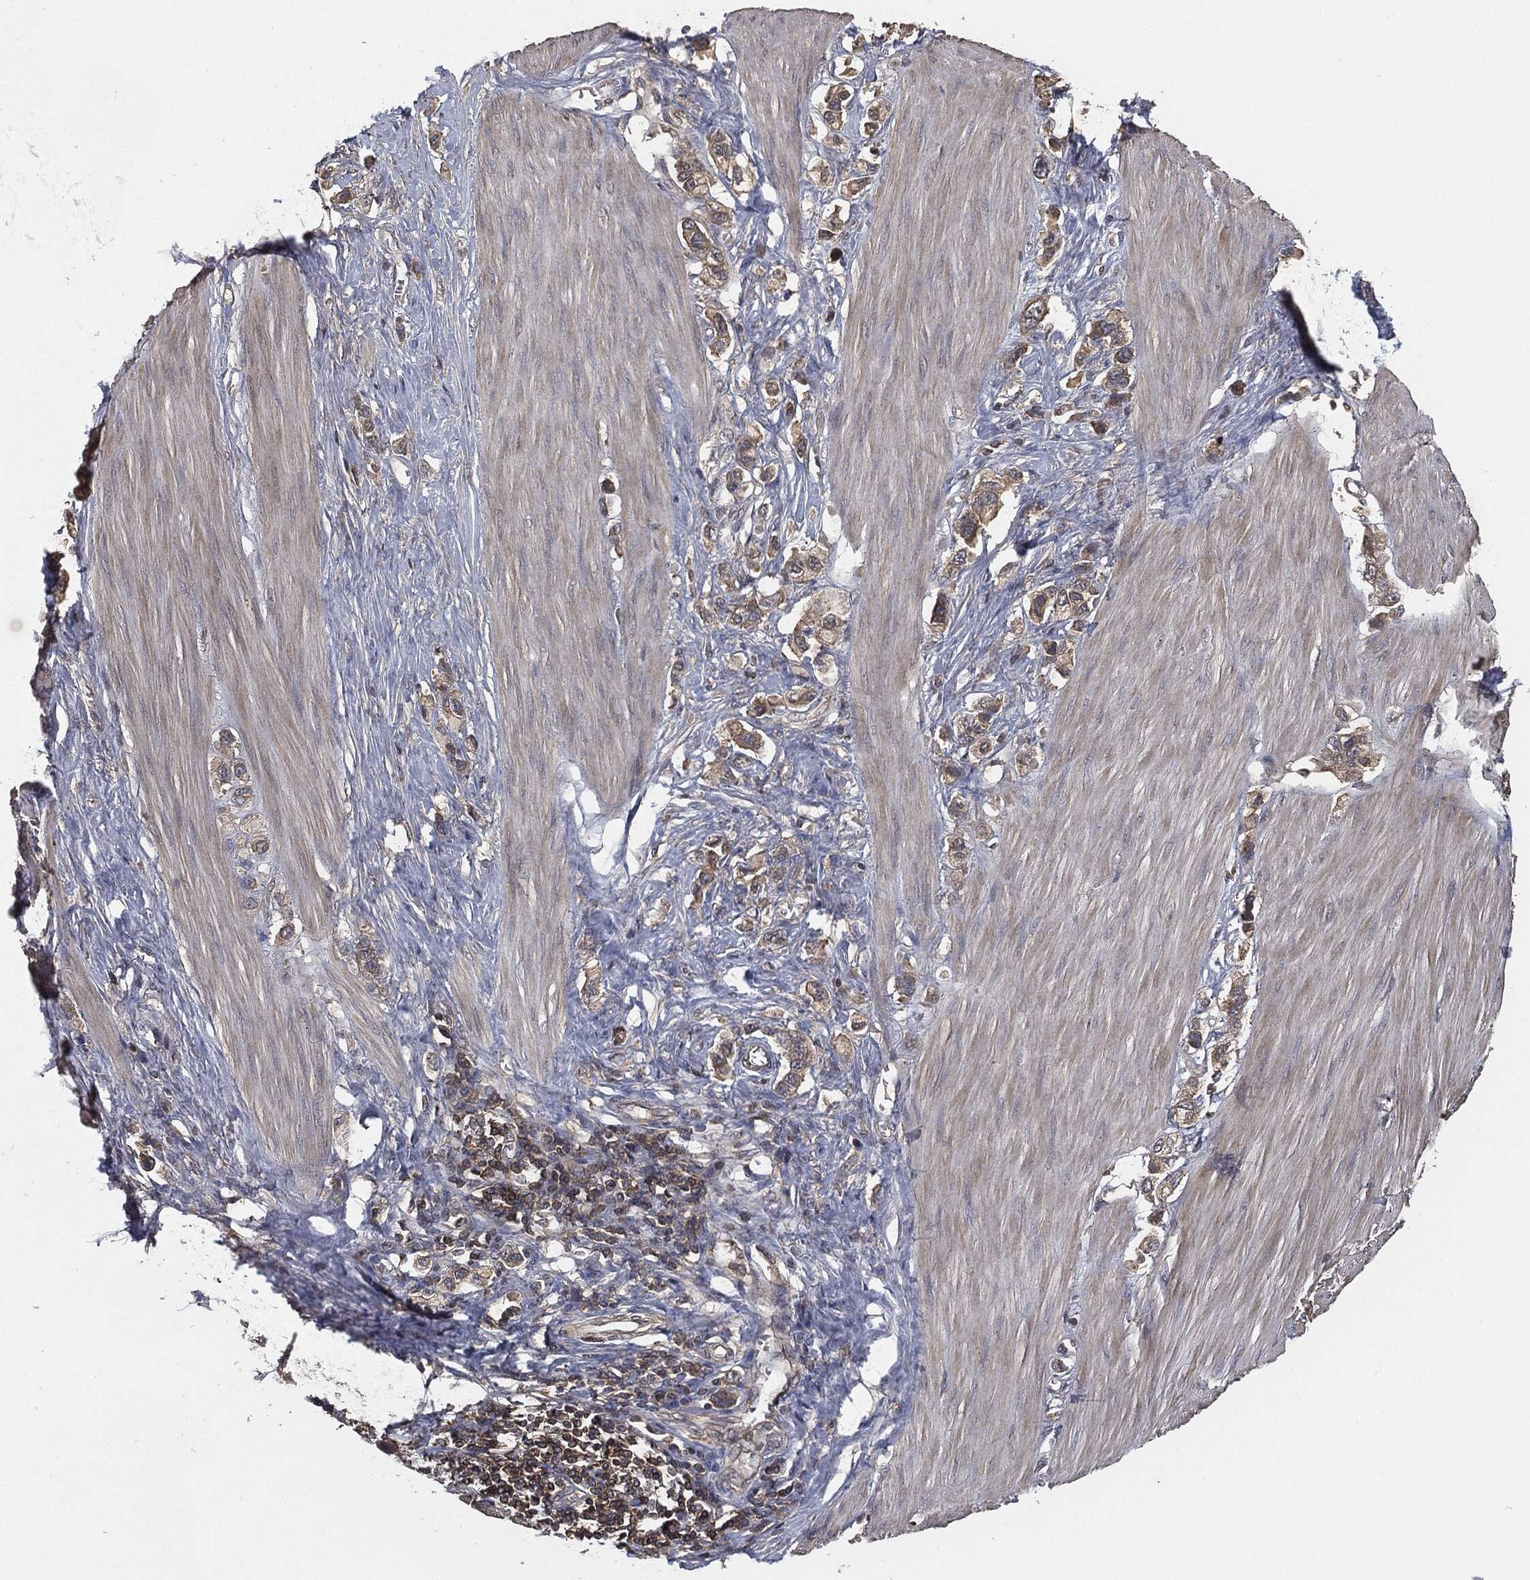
{"staining": {"intensity": "weak", "quantity": "25%-75%", "location": "cytoplasmic/membranous"}, "tissue": "stomach cancer", "cell_type": "Tumor cells", "image_type": "cancer", "snomed": [{"axis": "morphology", "description": "Normal tissue, NOS"}, {"axis": "morphology", "description": "Adenocarcinoma, NOS"}, {"axis": "morphology", "description": "Adenocarcinoma, High grade"}, {"axis": "topography", "description": "Stomach, upper"}, {"axis": "topography", "description": "Stomach"}], "caption": "IHC micrograph of neoplastic tissue: human stomach cancer (adenocarcinoma) stained using immunohistochemistry shows low levels of weak protein expression localized specifically in the cytoplasmic/membranous of tumor cells, appearing as a cytoplasmic/membranous brown color.", "gene": "ERBIN", "patient": {"sex": "female", "age": 65}}